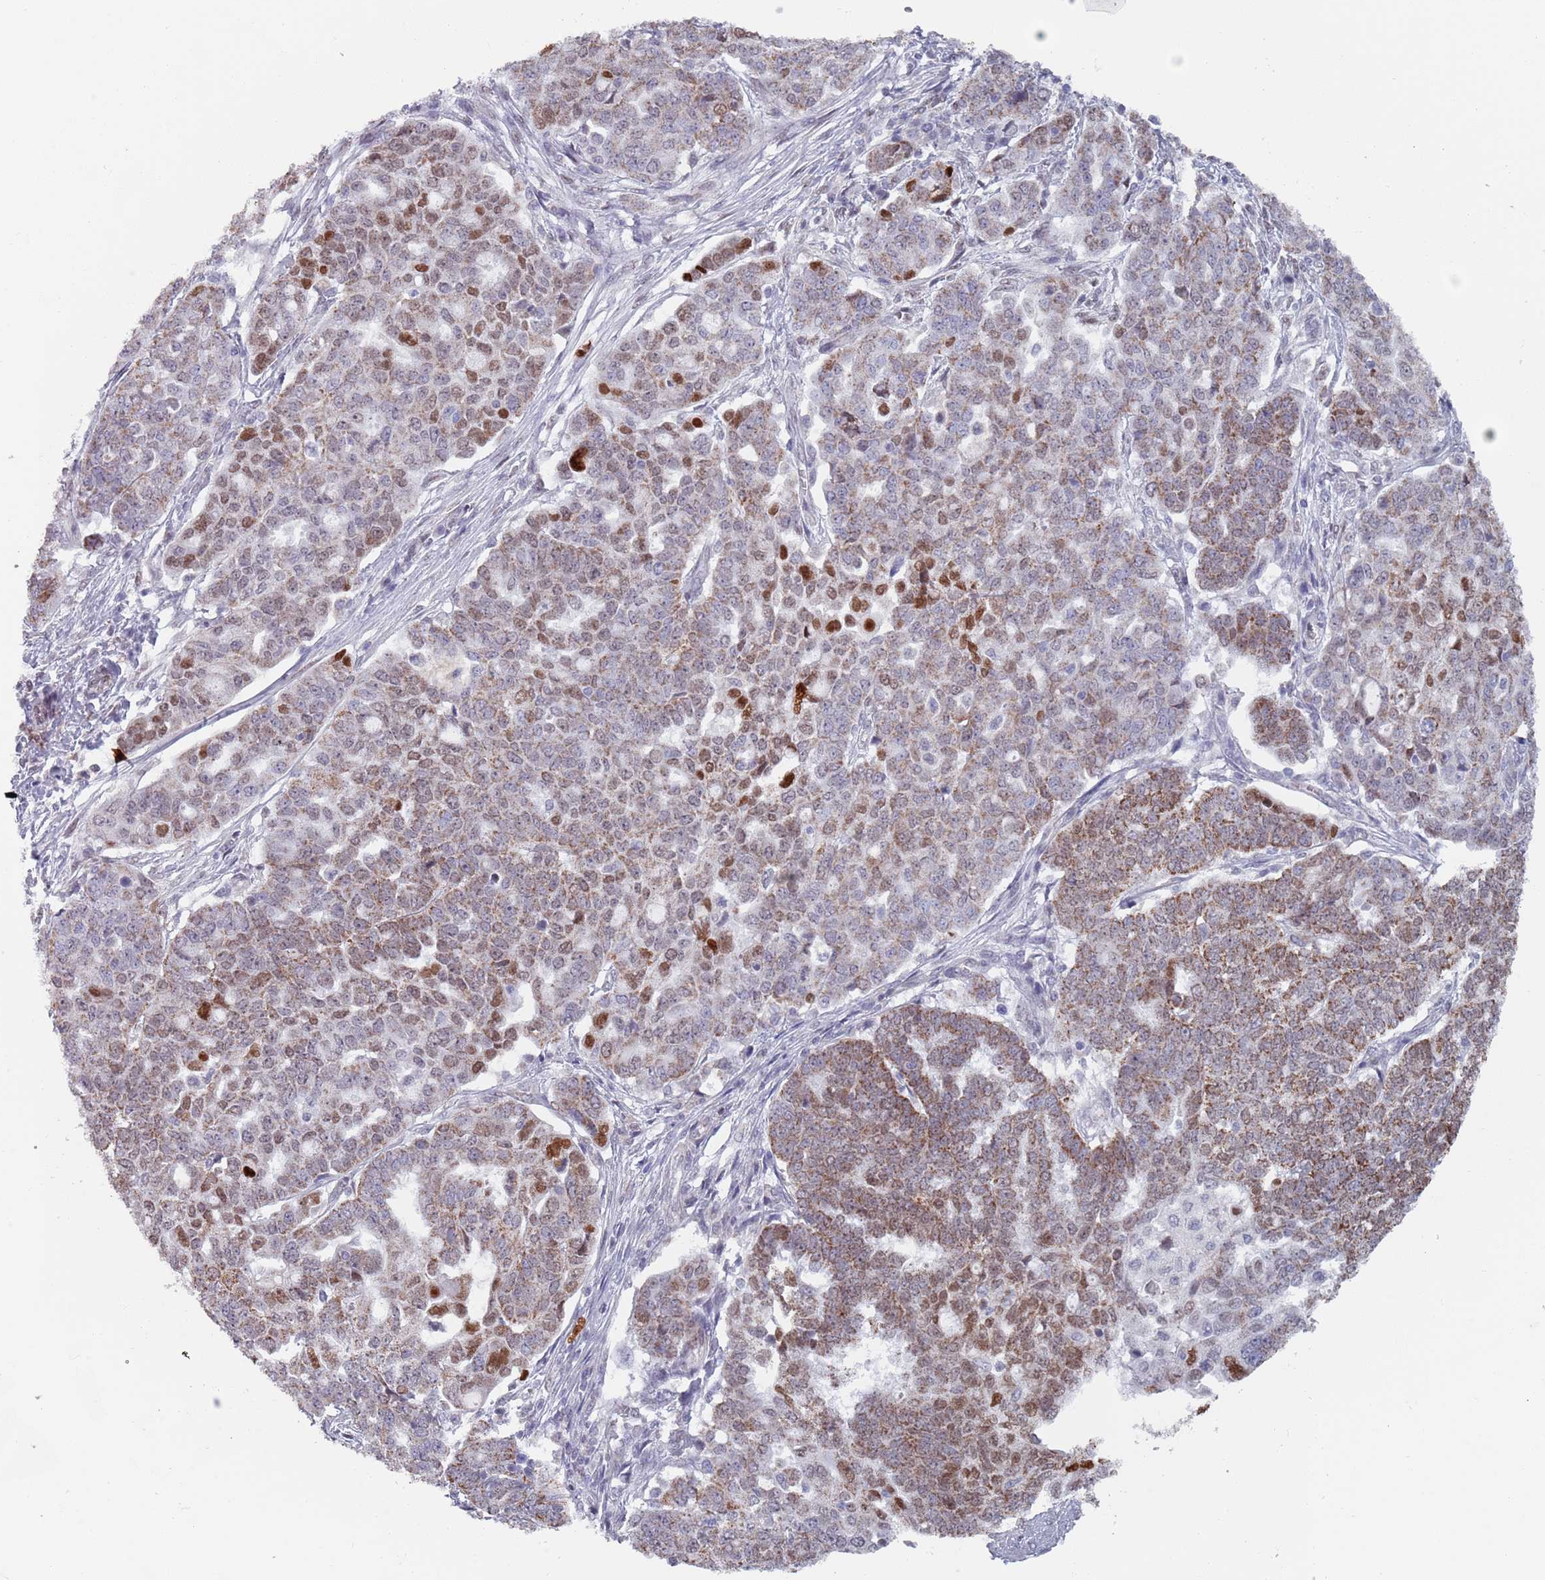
{"staining": {"intensity": "moderate", "quantity": ">75%", "location": "cytoplasmic/membranous,nuclear"}, "tissue": "ovarian cancer", "cell_type": "Tumor cells", "image_type": "cancer", "snomed": [{"axis": "morphology", "description": "Cystadenocarcinoma, serous, NOS"}, {"axis": "topography", "description": "Soft tissue"}, {"axis": "topography", "description": "Ovary"}], "caption": "DAB (3,3'-diaminobenzidine) immunohistochemical staining of human serous cystadenocarcinoma (ovarian) demonstrates moderate cytoplasmic/membranous and nuclear protein staining in about >75% of tumor cells. The staining was performed using DAB, with brown indicating positive protein expression. Nuclei are stained blue with hematoxylin.", "gene": "MFSD12", "patient": {"sex": "female", "age": 57}}